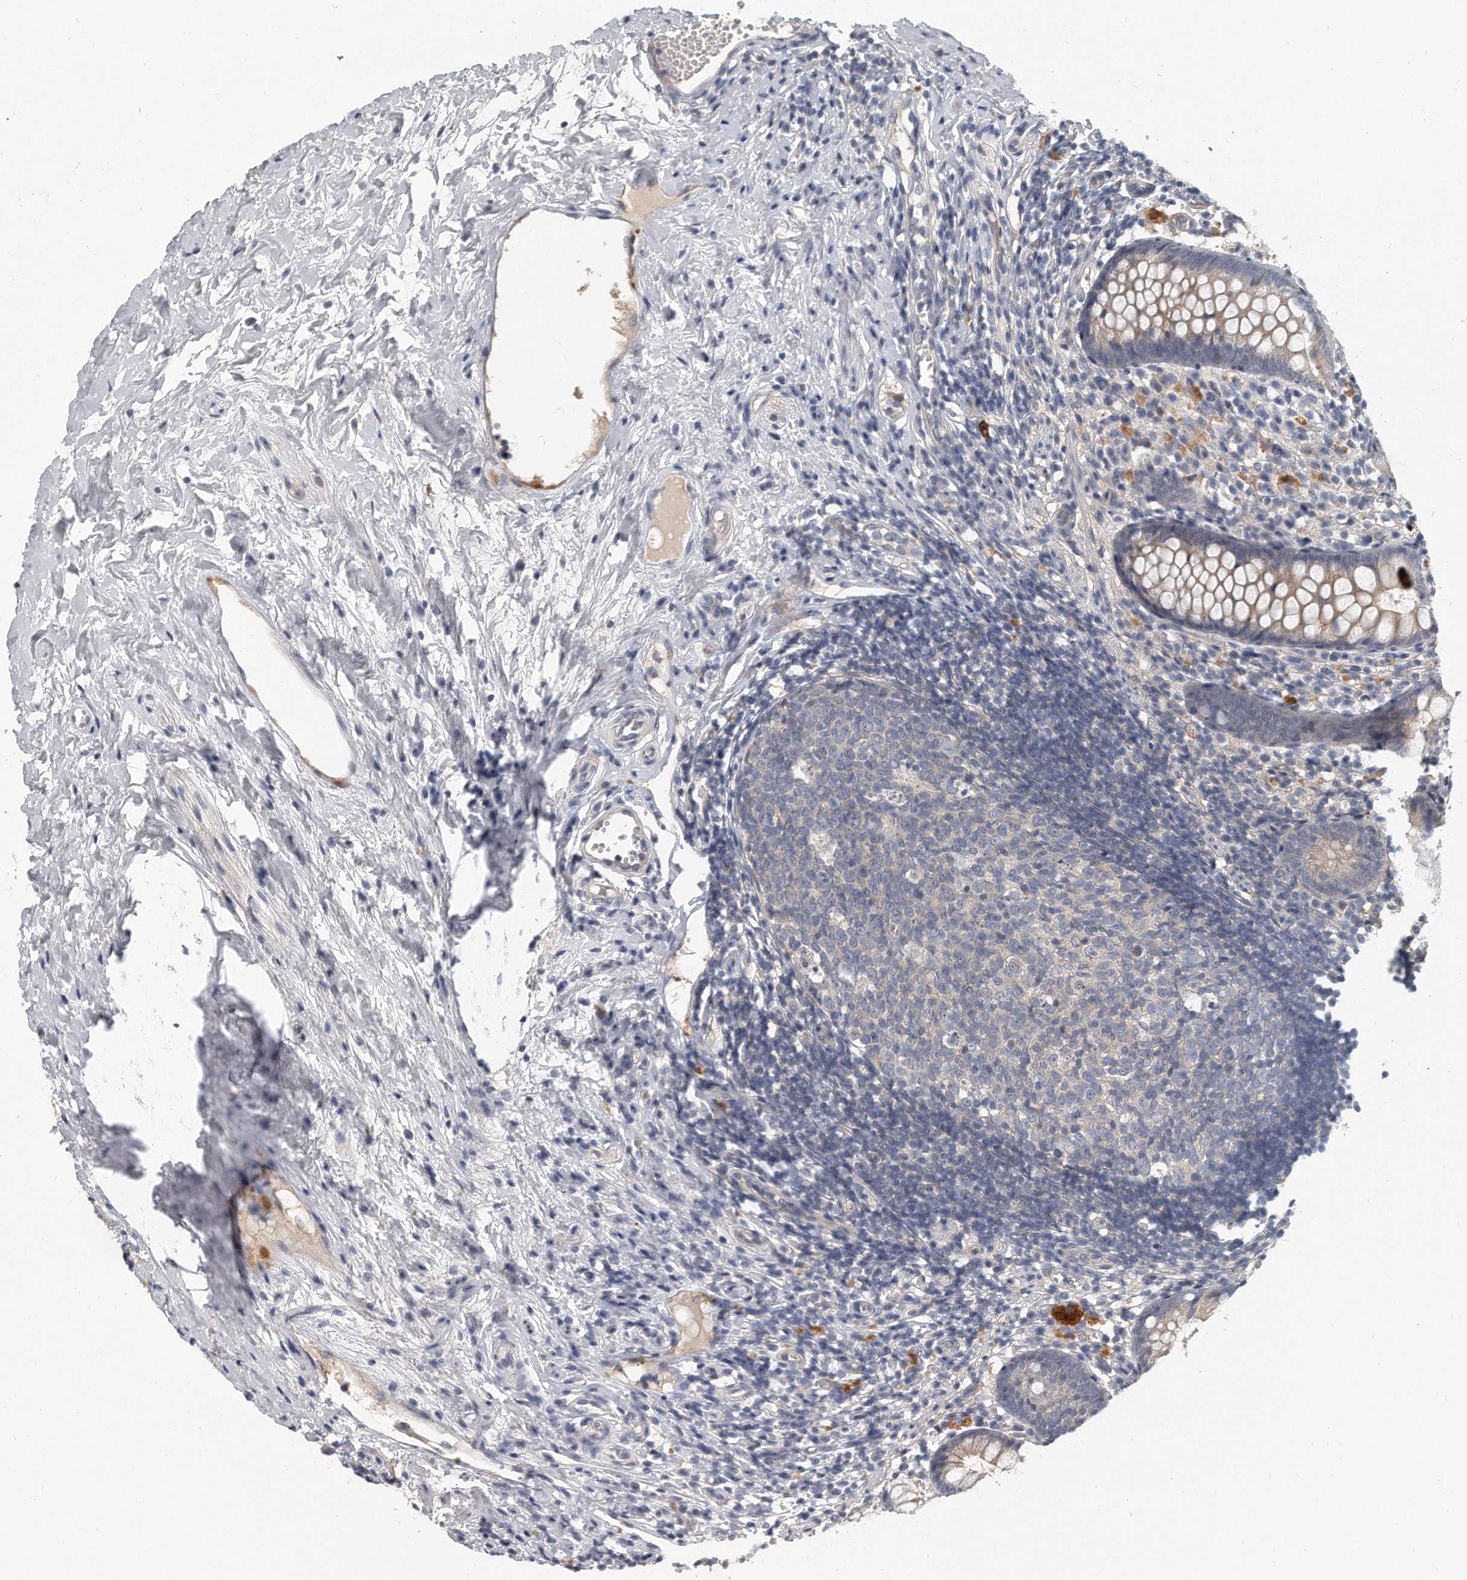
{"staining": {"intensity": "weak", "quantity": "25%-75%", "location": "cytoplasmic/membranous"}, "tissue": "appendix", "cell_type": "Glandular cells", "image_type": "normal", "snomed": [{"axis": "morphology", "description": "Normal tissue, NOS"}, {"axis": "topography", "description": "Appendix"}], "caption": "Human appendix stained with a brown dye demonstrates weak cytoplasmic/membranous positive staining in about 25%-75% of glandular cells.", "gene": "KLHL7", "patient": {"sex": "female", "age": 20}}